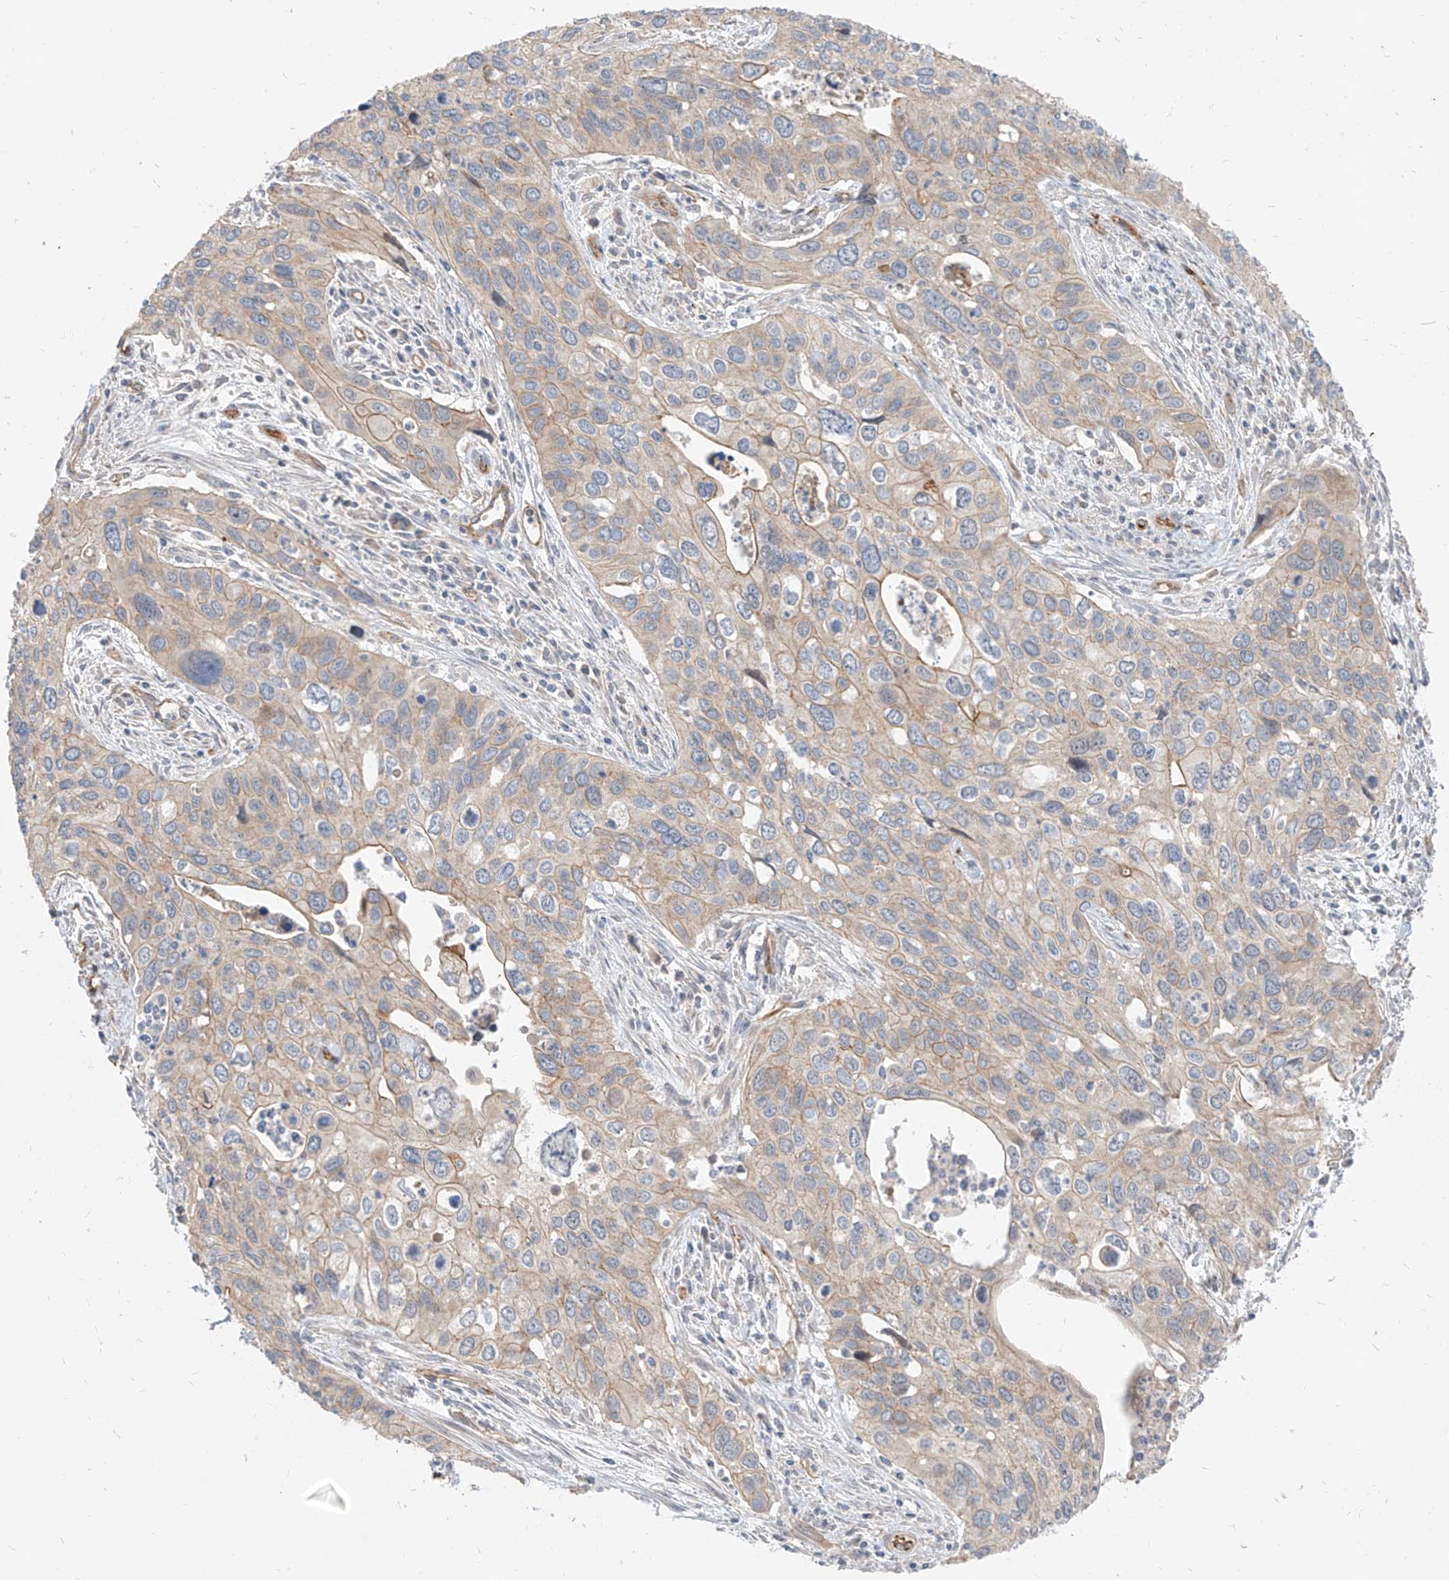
{"staining": {"intensity": "moderate", "quantity": "<25%", "location": "cytoplasmic/membranous"}, "tissue": "cervical cancer", "cell_type": "Tumor cells", "image_type": "cancer", "snomed": [{"axis": "morphology", "description": "Squamous cell carcinoma, NOS"}, {"axis": "topography", "description": "Cervix"}], "caption": "Protein analysis of cervical cancer tissue displays moderate cytoplasmic/membranous staining in approximately <25% of tumor cells. (Stains: DAB (3,3'-diaminobenzidine) in brown, nuclei in blue, Microscopy: brightfield microscopy at high magnification).", "gene": "EPHX4", "patient": {"sex": "female", "age": 55}}